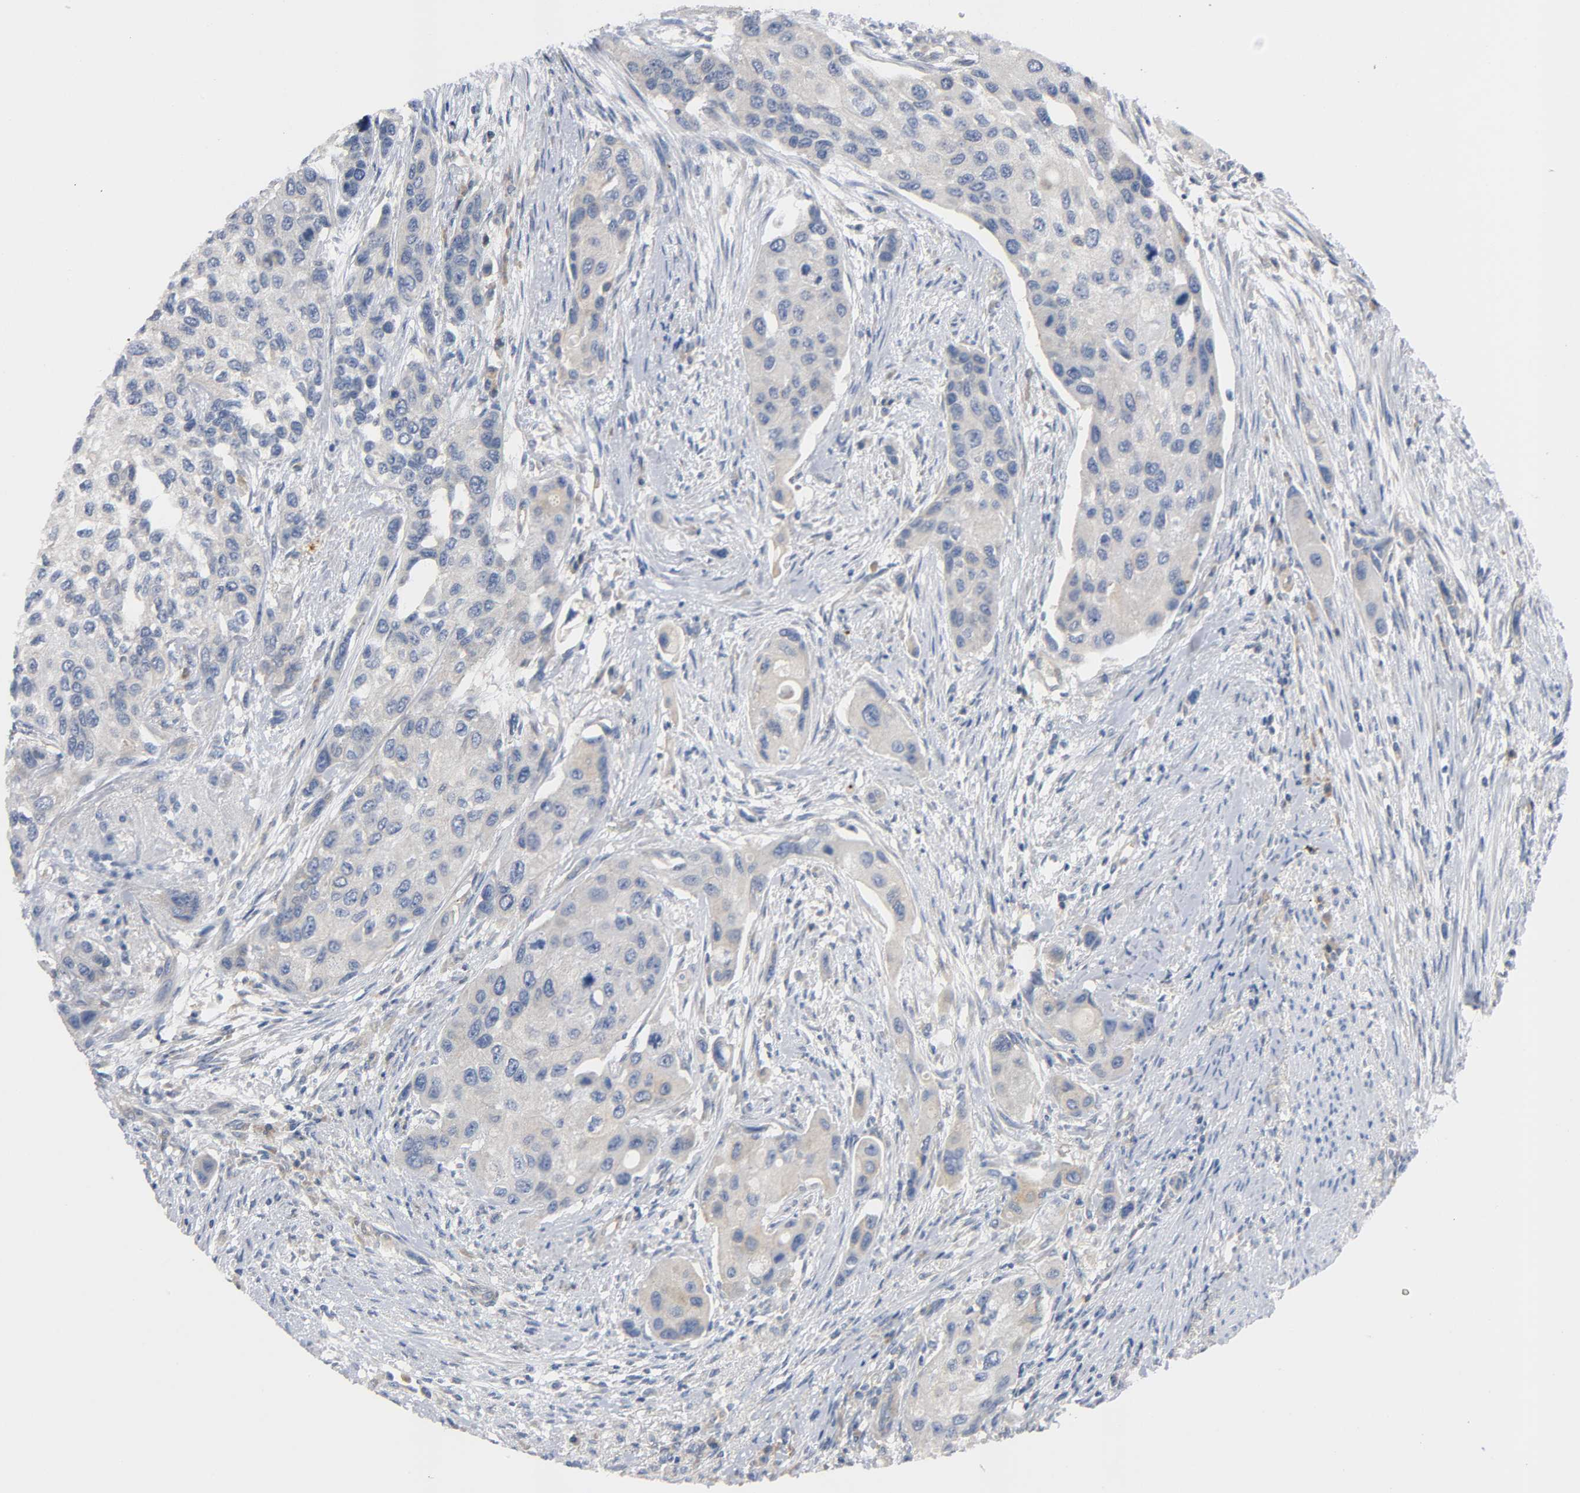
{"staining": {"intensity": "weak", "quantity": "25%-75%", "location": "cytoplasmic/membranous"}, "tissue": "urothelial cancer", "cell_type": "Tumor cells", "image_type": "cancer", "snomed": [{"axis": "morphology", "description": "Urothelial carcinoma, High grade"}, {"axis": "topography", "description": "Urinary bladder"}], "caption": "High-grade urothelial carcinoma tissue demonstrates weak cytoplasmic/membranous expression in approximately 25%-75% of tumor cells", "gene": "HDAC6", "patient": {"sex": "female", "age": 56}}